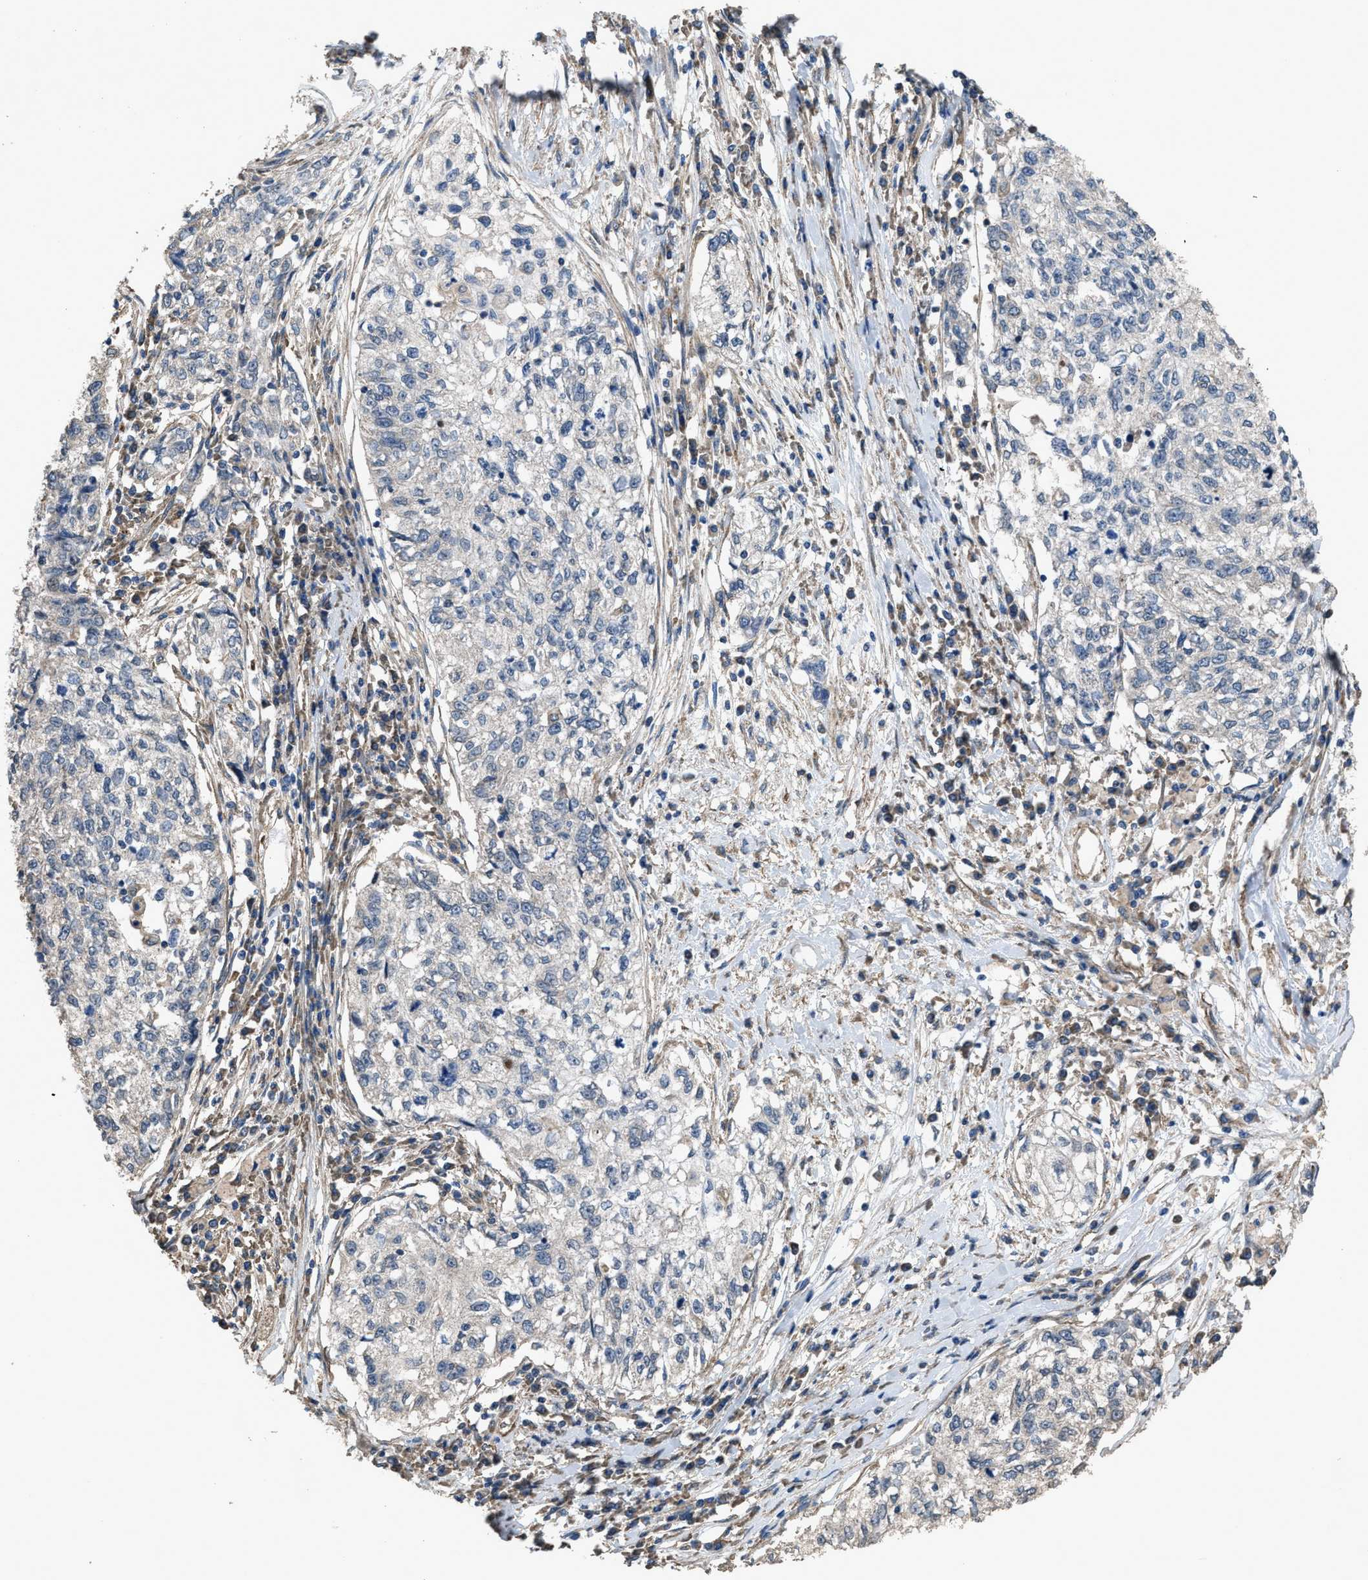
{"staining": {"intensity": "negative", "quantity": "none", "location": "none"}, "tissue": "cervical cancer", "cell_type": "Tumor cells", "image_type": "cancer", "snomed": [{"axis": "morphology", "description": "Squamous cell carcinoma, NOS"}, {"axis": "topography", "description": "Cervix"}], "caption": "There is no significant staining in tumor cells of squamous cell carcinoma (cervical).", "gene": "ARL6", "patient": {"sex": "female", "age": 57}}